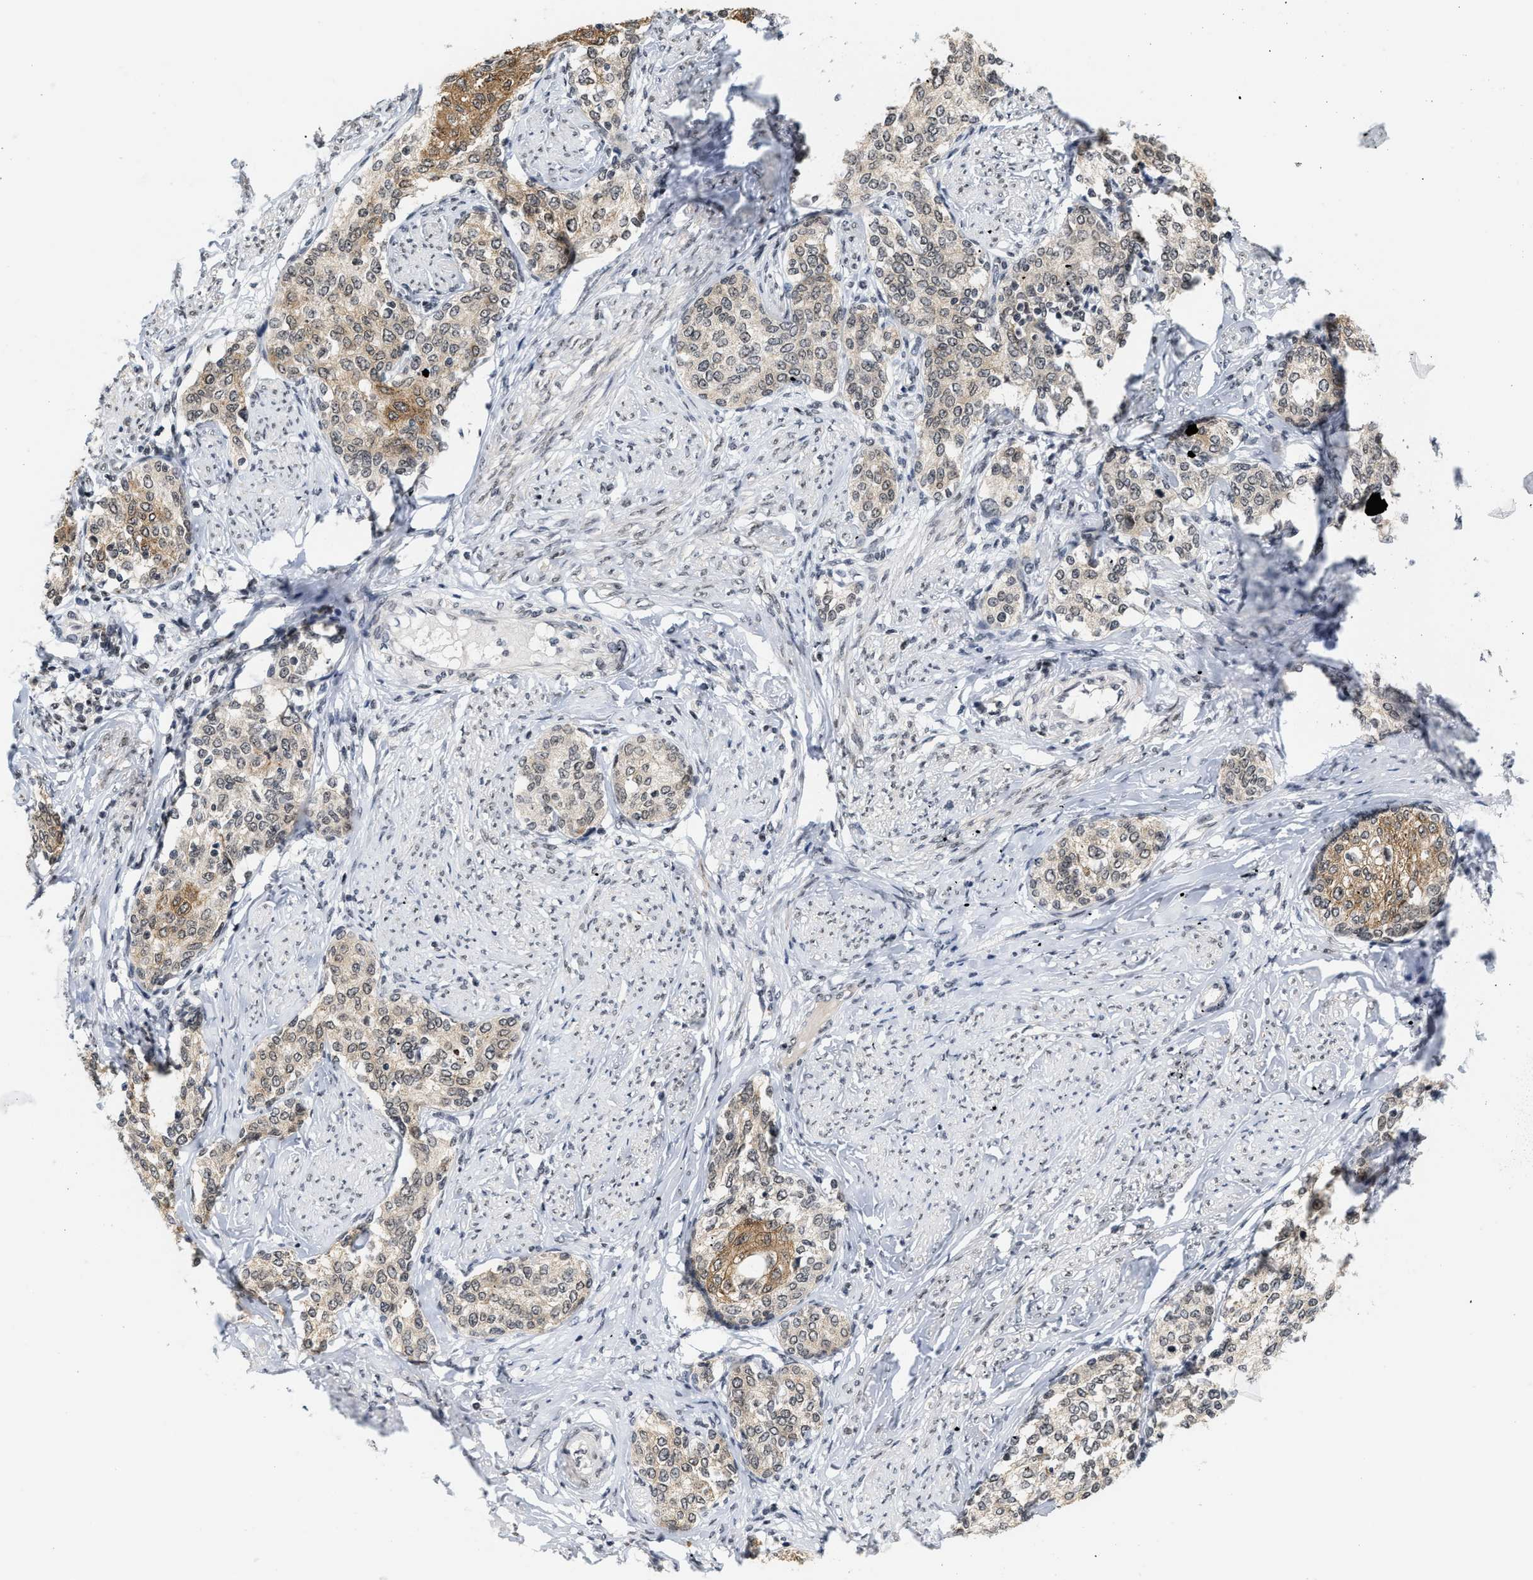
{"staining": {"intensity": "weak", "quantity": ">75%", "location": "cytoplasmic/membranous,nuclear"}, "tissue": "cervical cancer", "cell_type": "Tumor cells", "image_type": "cancer", "snomed": [{"axis": "morphology", "description": "Squamous cell carcinoma, NOS"}, {"axis": "morphology", "description": "Adenocarcinoma, NOS"}, {"axis": "topography", "description": "Cervix"}], "caption": "High-magnification brightfield microscopy of cervical squamous cell carcinoma stained with DAB (brown) and counterstained with hematoxylin (blue). tumor cells exhibit weak cytoplasmic/membranous and nuclear staining is identified in about>75% of cells. (IHC, brightfield microscopy, high magnification).", "gene": "ANKRD6", "patient": {"sex": "female", "age": 52}}